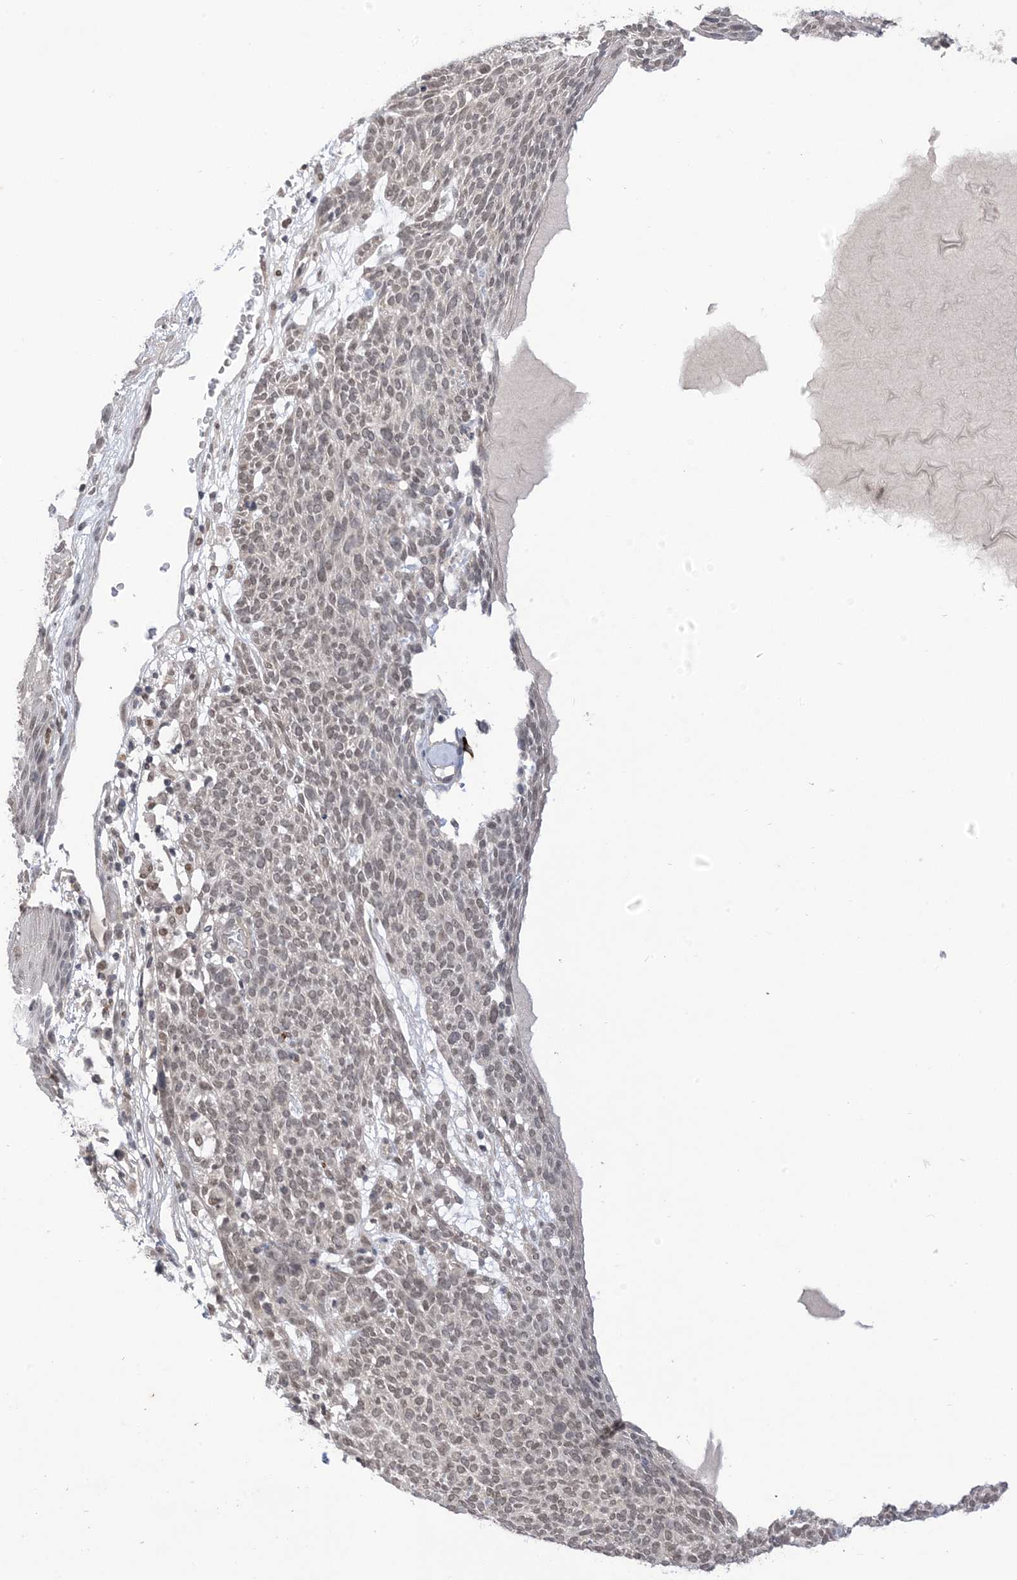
{"staining": {"intensity": "weak", "quantity": "<25%", "location": "nuclear"}, "tissue": "skin cancer", "cell_type": "Tumor cells", "image_type": "cancer", "snomed": [{"axis": "morphology", "description": "Squamous cell carcinoma, NOS"}, {"axis": "topography", "description": "Skin"}], "caption": "IHC micrograph of skin squamous cell carcinoma stained for a protein (brown), which shows no staining in tumor cells.", "gene": "RANBP9", "patient": {"sex": "female", "age": 90}}